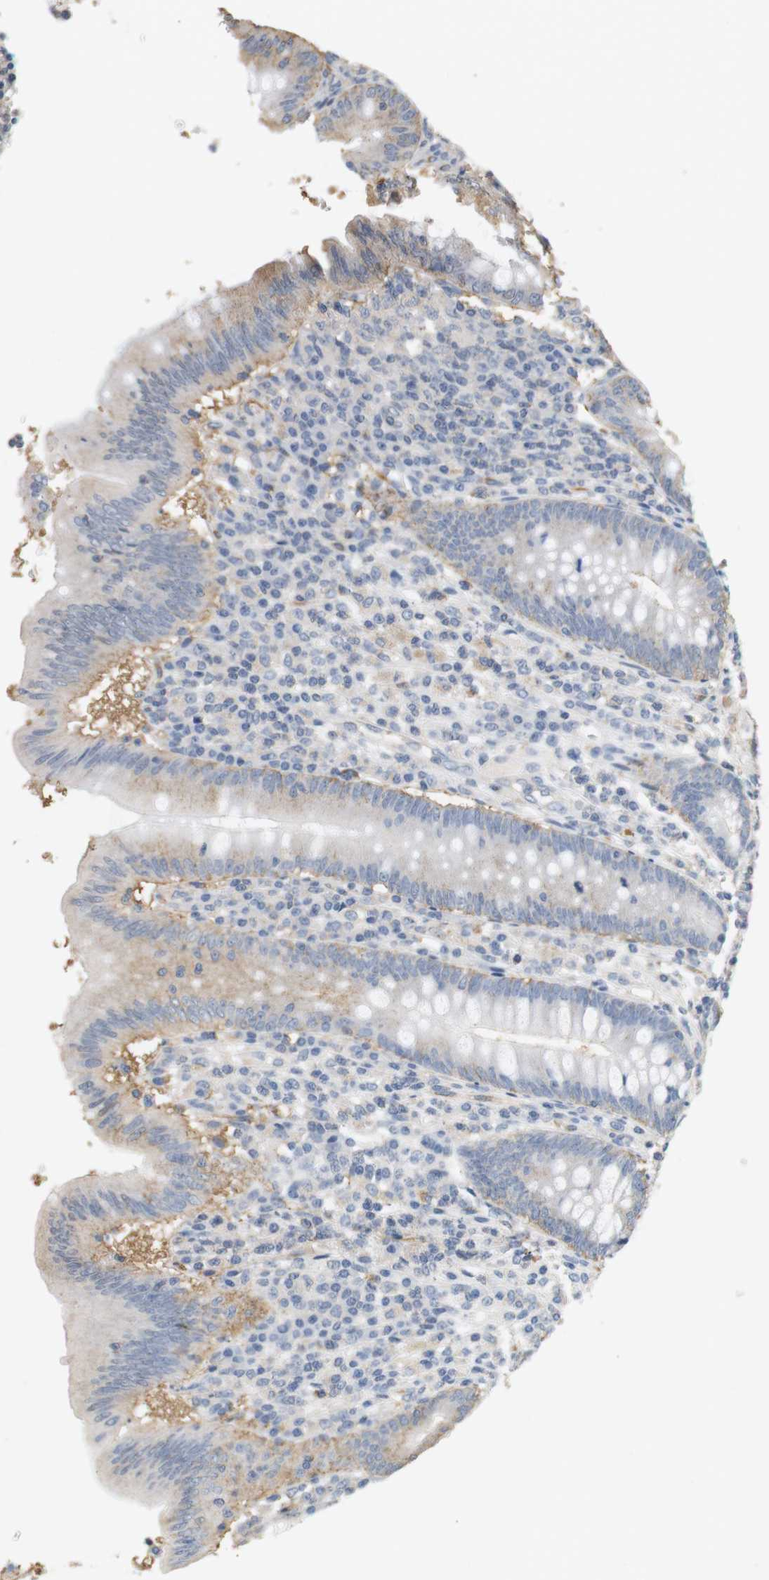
{"staining": {"intensity": "weak", "quantity": "<25%", "location": "cytoplasmic/membranous"}, "tissue": "appendix", "cell_type": "Glandular cells", "image_type": "normal", "snomed": [{"axis": "morphology", "description": "Normal tissue, NOS"}, {"axis": "morphology", "description": "Inflammation, NOS"}, {"axis": "topography", "description": "Appendix"}], "caption": "DAB immunohistochemical staining of unremarkable human appendix demonstrates no significant positivity in glandular cells.", "gene": "OSR1", "patient": {"sex": "male", "age": 46}}